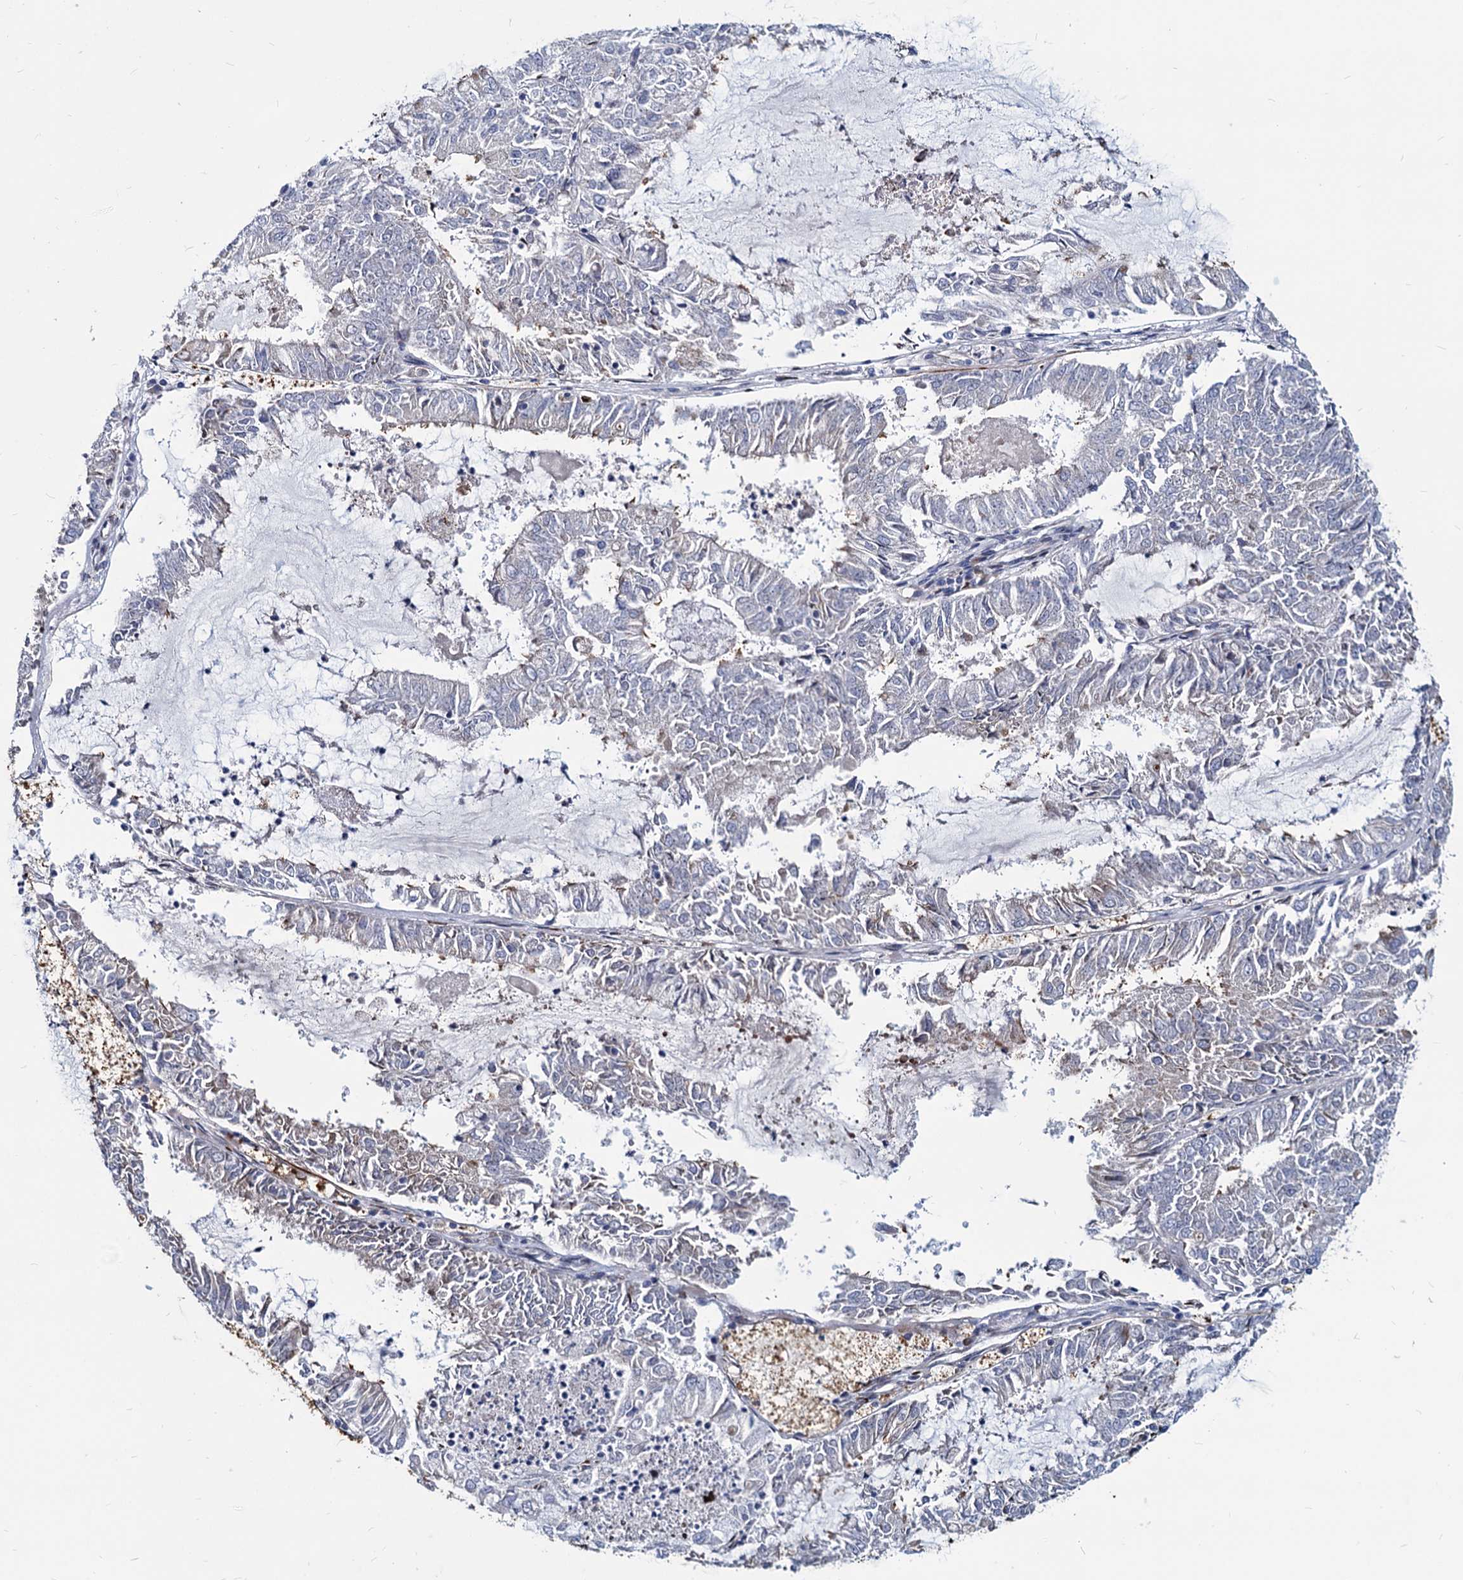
{"staining": {"intensity": "negative", "quantity": "none", "location": "none"}, "tissue": "endometrial cancer", "cell_type": "Tumor cells", "image_type": "cancer", "snomed": [{"axis": "morphology", "description": "Adenocarcinoma, NOS"}, {"axis": "topography", "description": "Endometrium"}], "caption": "A high-resolution image shows immunohistochemistry staining of endometrial cancer (adenocarcinoma), which demonstrates no significant expression in tumor cells. (DAB (3,3'-diaminobenzidine) immunohistochemistry (IHC) visualized using brightfield microscopy, high magnification).", "gene": "AGBL4", "patient": {"sex": "female", "age": 57}}